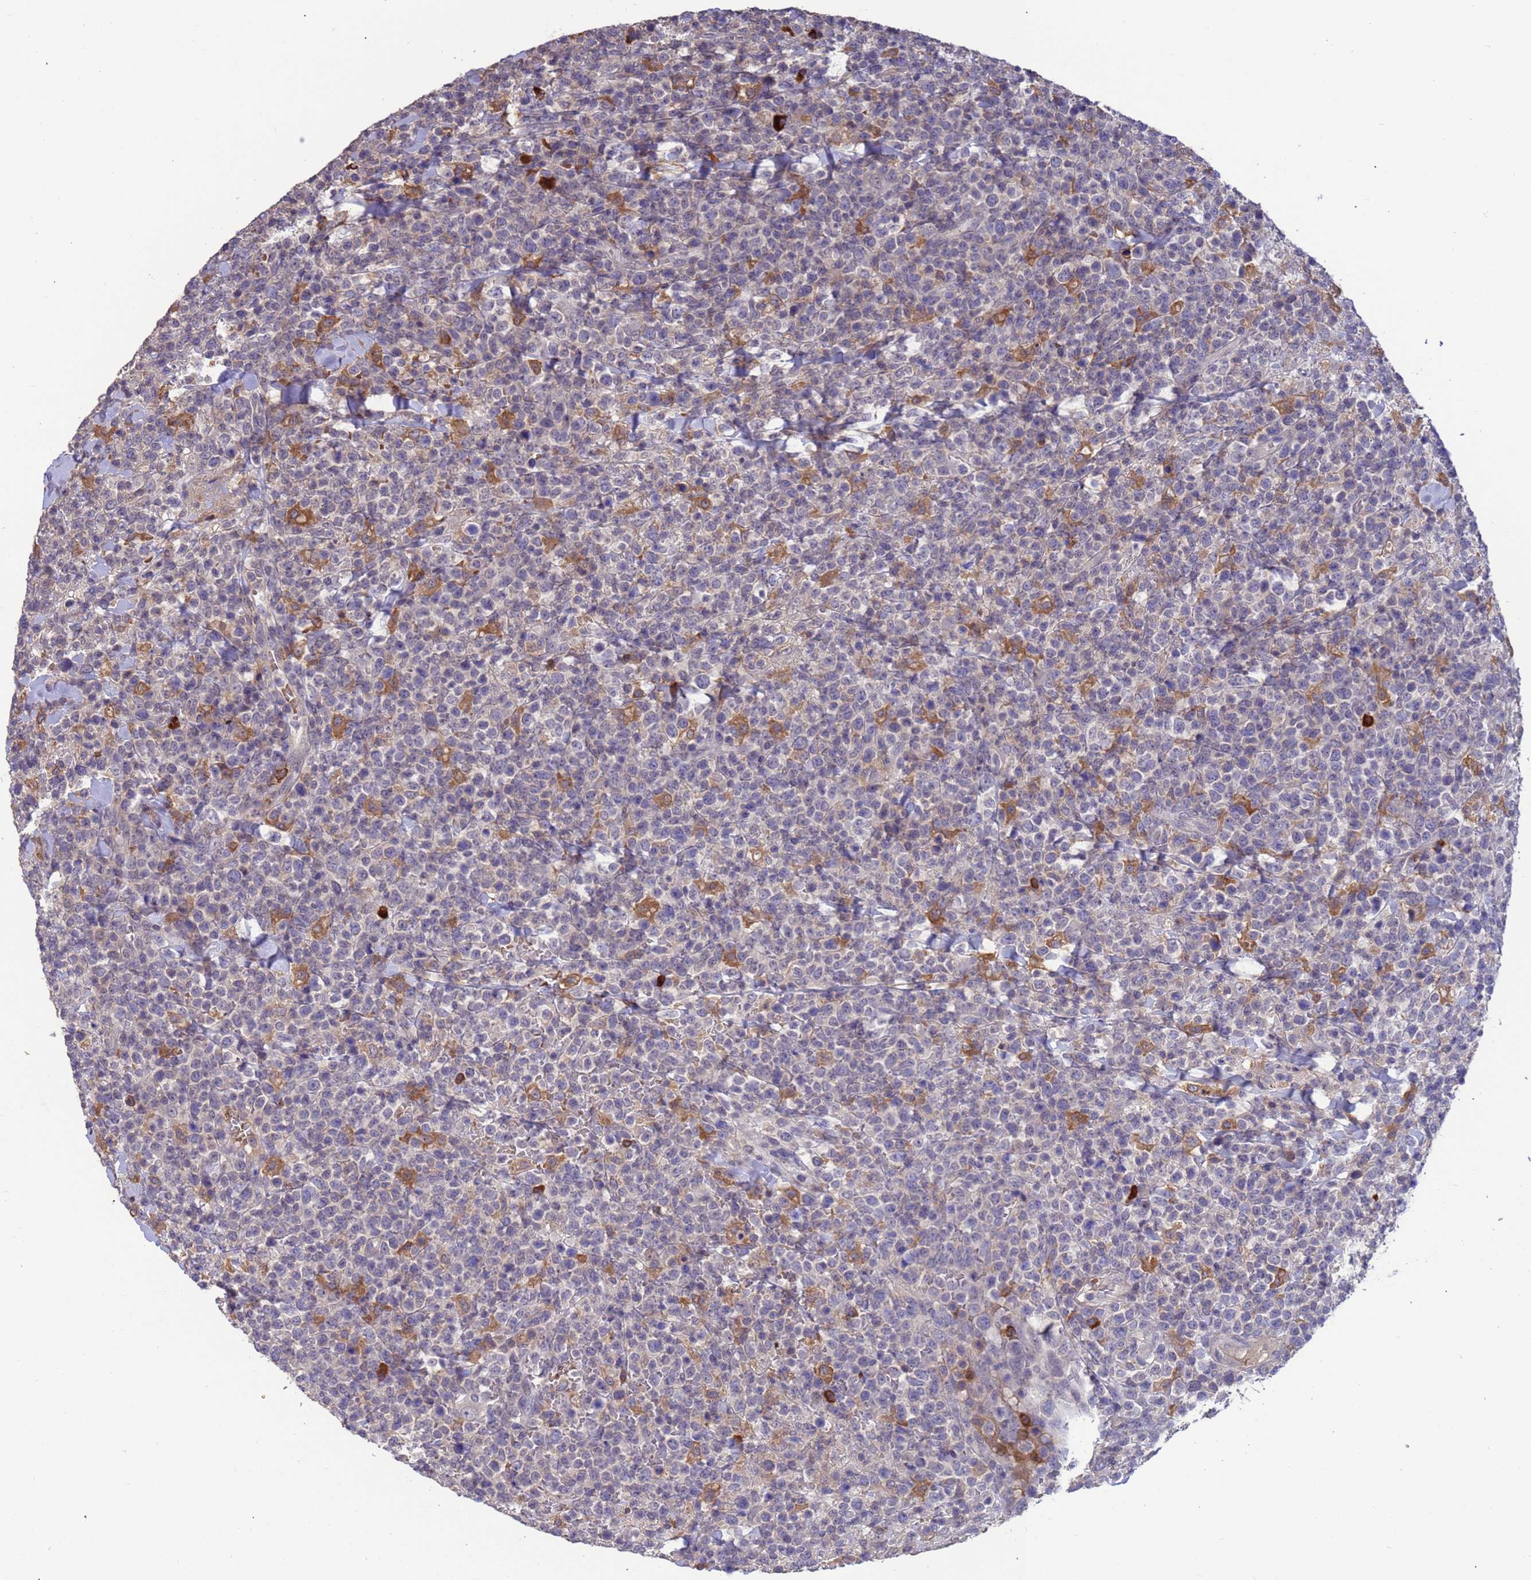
{"staining": {"intensity": "negative", "quantity": "none", "location": "none"}, "tissue": "lymphoma", "cell_type": "Tumor cells", "image_type": "cancer", "snomed": [{"axis": "morphology", "description": "Malignant lymphoma, non-Hodgkin's type, High grade"}, {"axis": "topography", "description": "Colon"}], "caption": "High magnification brightfield microscopy of malignant lymphoma, non-Hodgkin's type (high-grade) stained with DAB (brown) and counterstained with hematoxylin (blue): tumor cells show no significant expression. The staining is performed using DAB (3,3'-diaminobenzidine) brown chromogen with nuclei counter-stained in using hematoxylin.", "gene": "AMPD3", "patient": {"sex": "female", "age": 53}}